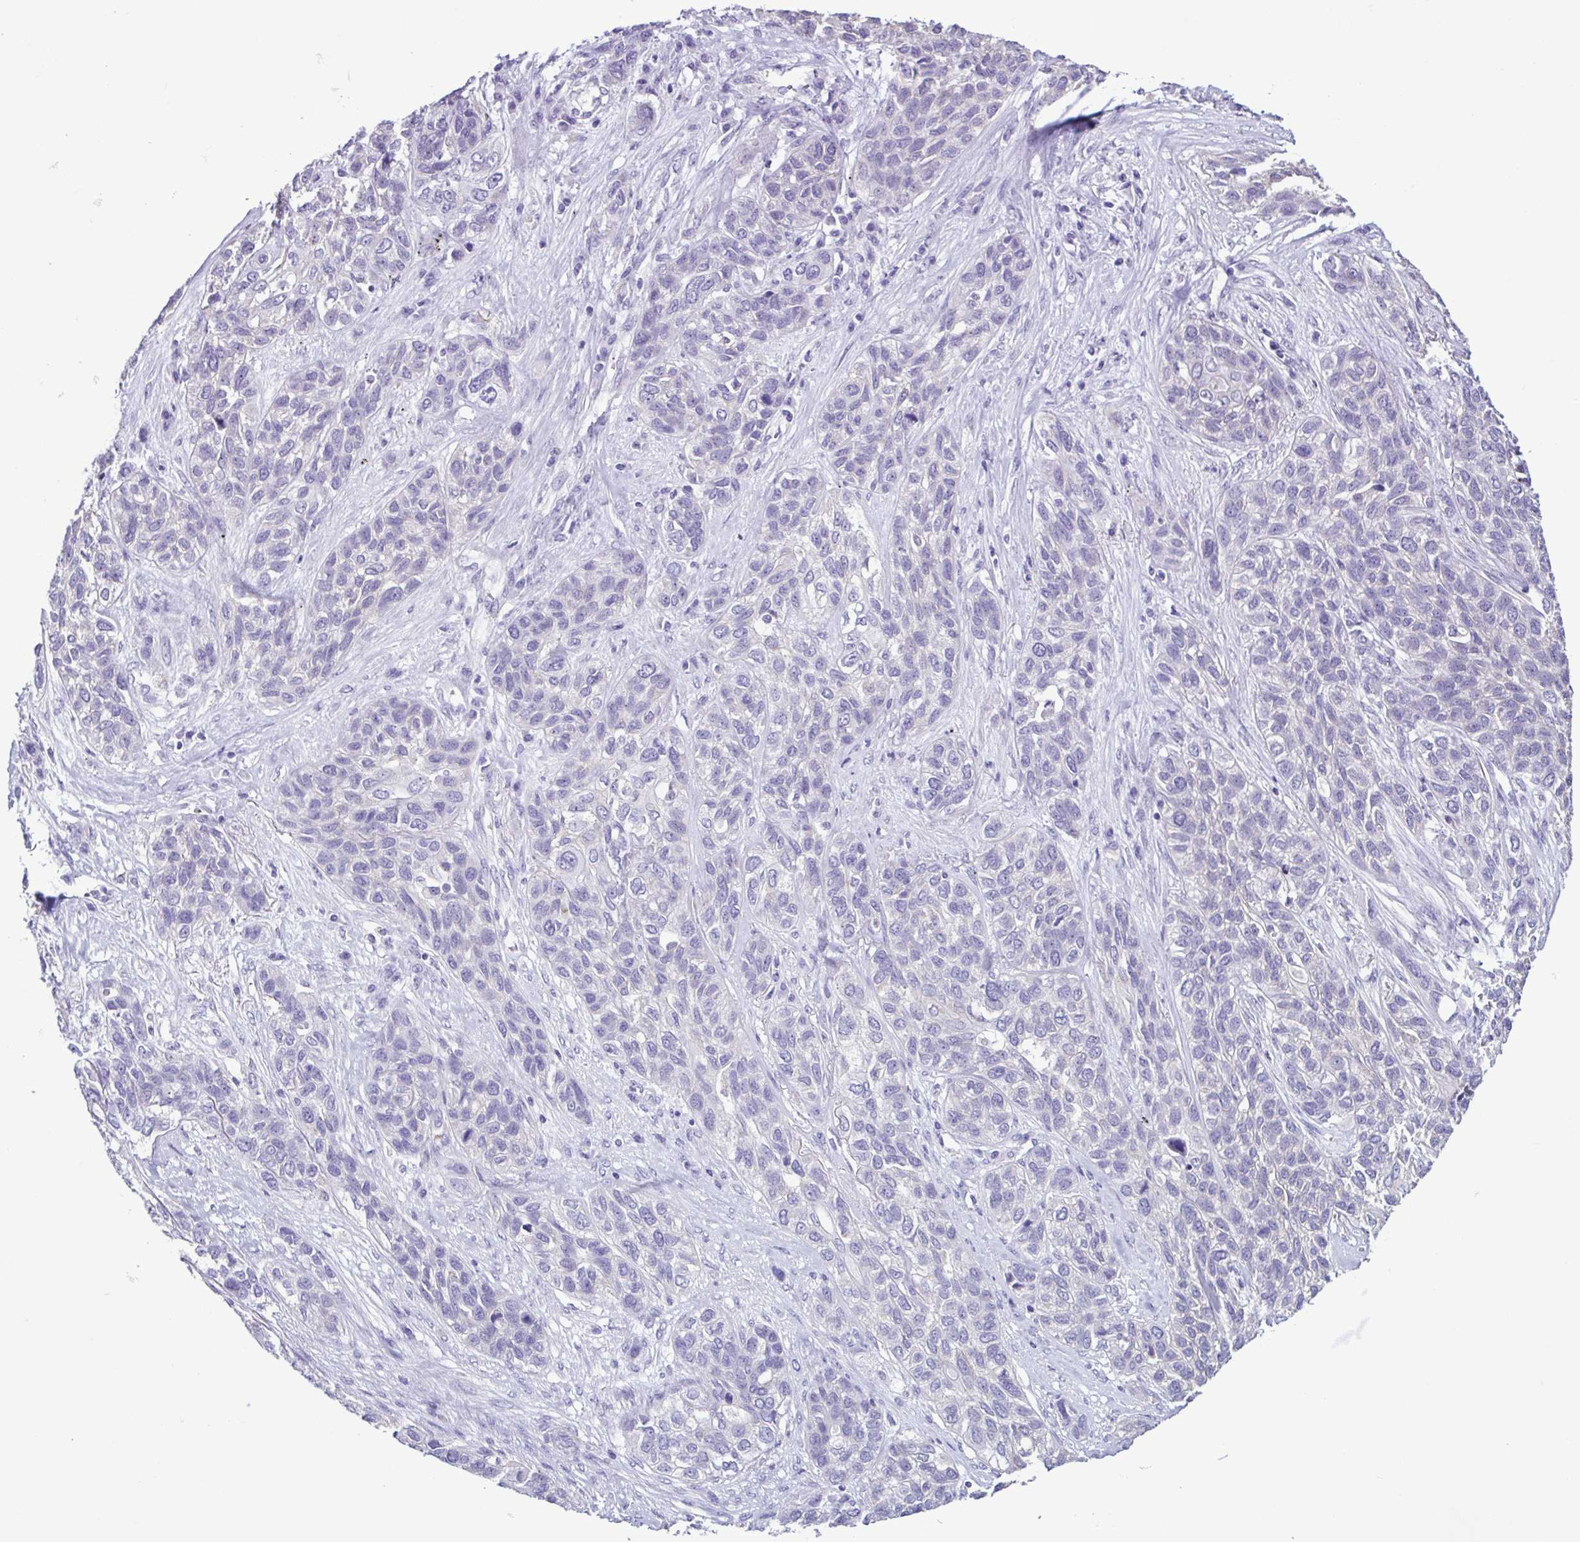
{"staining": {"intensity": "negative", "quantity": "none", "location": "none"}, "tissue": "lung cancer", "cell_type": "Tumor cells", "image_type": "cancer", "snomed": [{"axis": "morphology", "description": "Squamous cell carcinoma, NOS"}, {"axis": "topography", "description": "Lung"}], "caption": "Tumor cells show no significant expression in lung cancer.", "gene": "CBY2", "patient": {"sex": "female", "age": 70}}